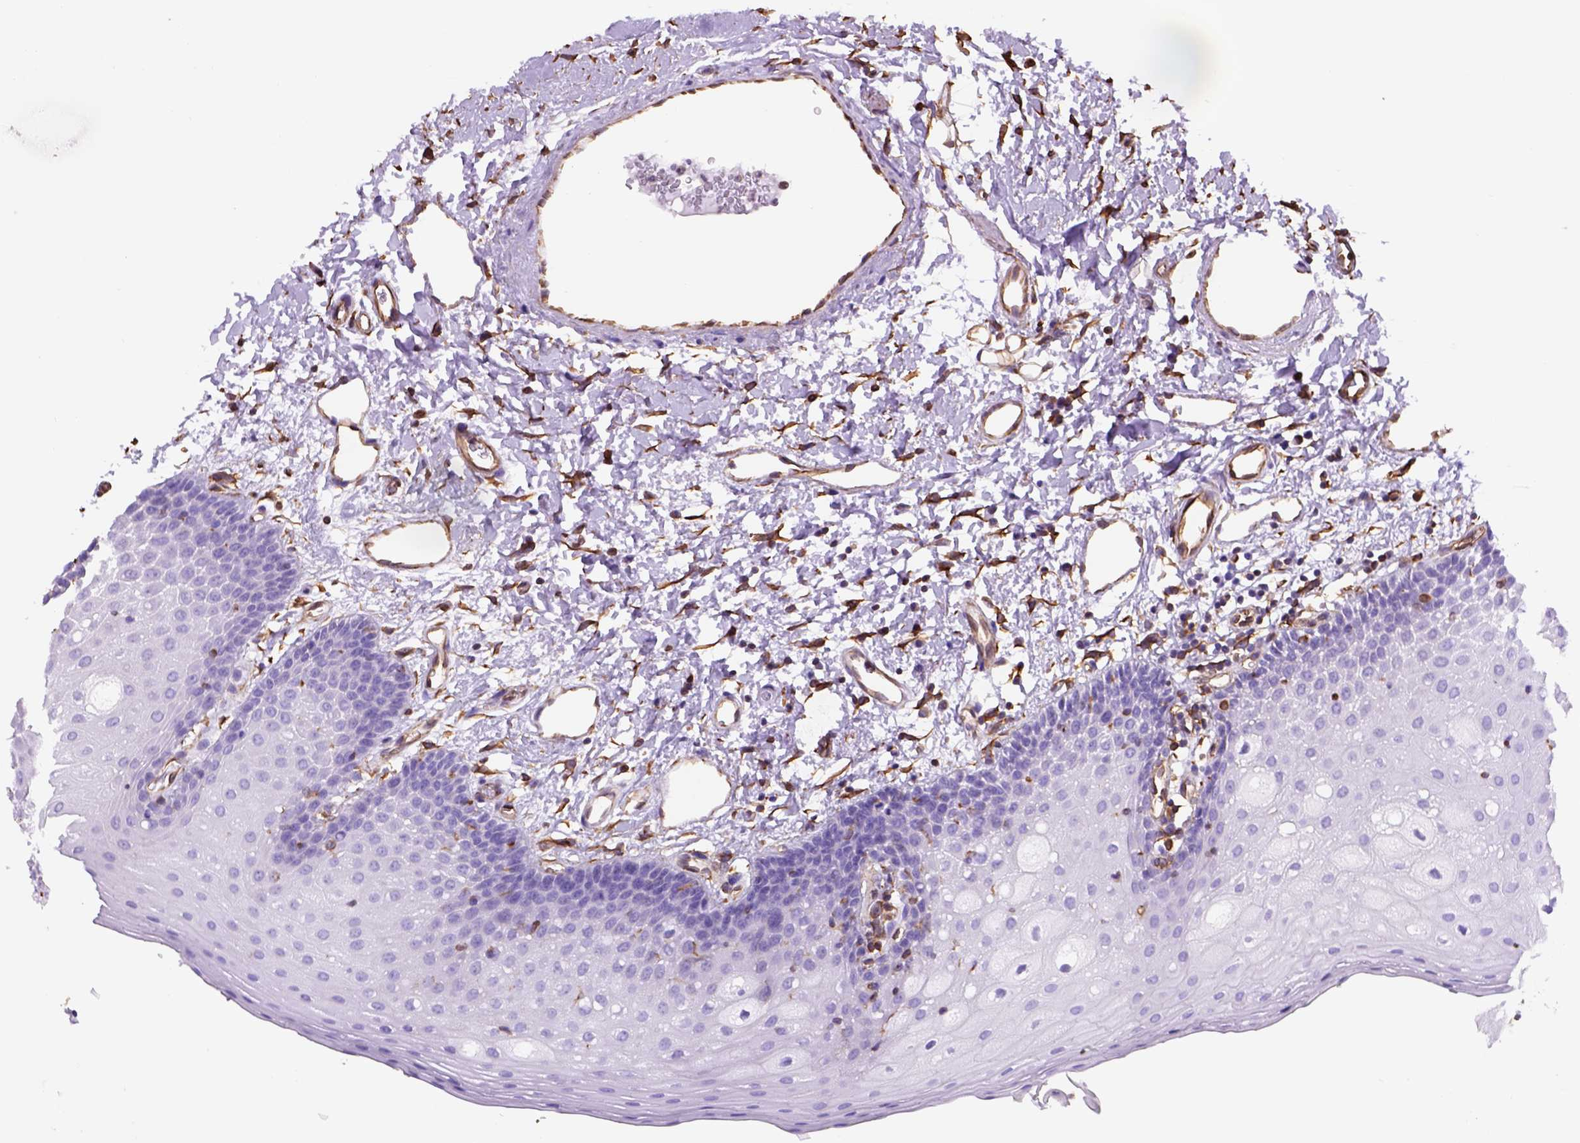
{"staining": {"intensity": "negative", "quantity": "none", "location": "none"}, "tissue": "oral mucosa", "cell_type": "Squamous epithelial cells", "image_type": "normal", "snomed": [{"axis": "morphology", "description": "Normal tissue, NOS"}, {"axis": "topography", "description": "Oral tissue"}], "caption": "IHC photomicrograph of unremarkable oral mucosa: human oral mucosa stained with DAB (3,3'-diaminobenzidine) shows no significant protein staining in squamous epithelial cells. (Stains: DAB immunohistochemistry with hematoxylin counter stain, Microscopy: brightfield microscopy at high magnification).", "gene": "ZZZ3", "patient": {"sex": "female", "age": 43}}